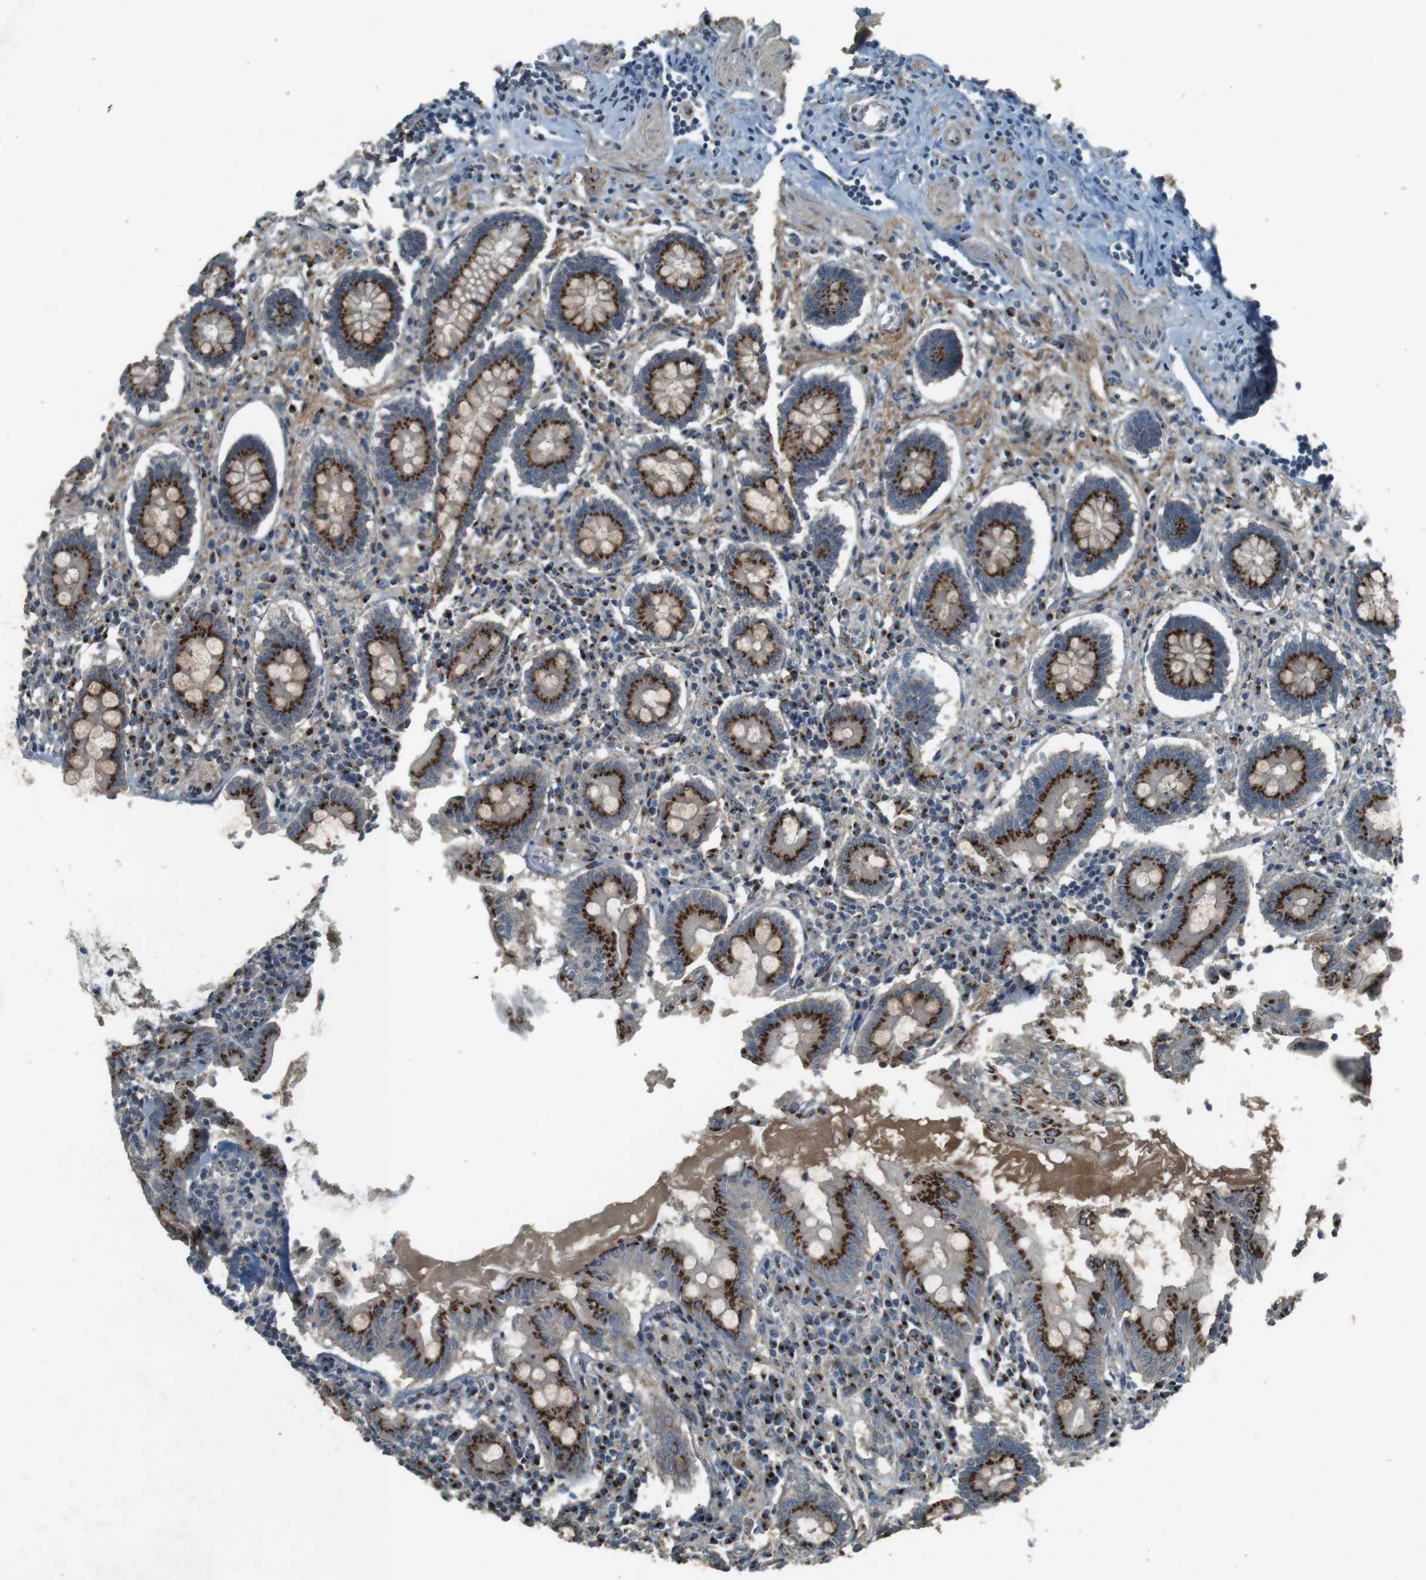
{"staining": {"intensity": "strong", "quantity": ">75%", "location": "cytoplasmic/membranous"}, "tissue": "appendix", "cell_type": "Glandular cells", "image_type": "normal", "snomed": [{"axis": "morphology", "description": "Normal tissue, NOS"}, {"axis": "topography", "description": "Appendix"}], "caption": "A brown stain highlights strong cytoplasmic/membranous staining of a protein in glandular cells of benign appendix. The protein of interest is shown in brown color, while the nuclei are stained blue.", "gene": "TMEM115", "patient": {"sex": "female", "age": 50}}